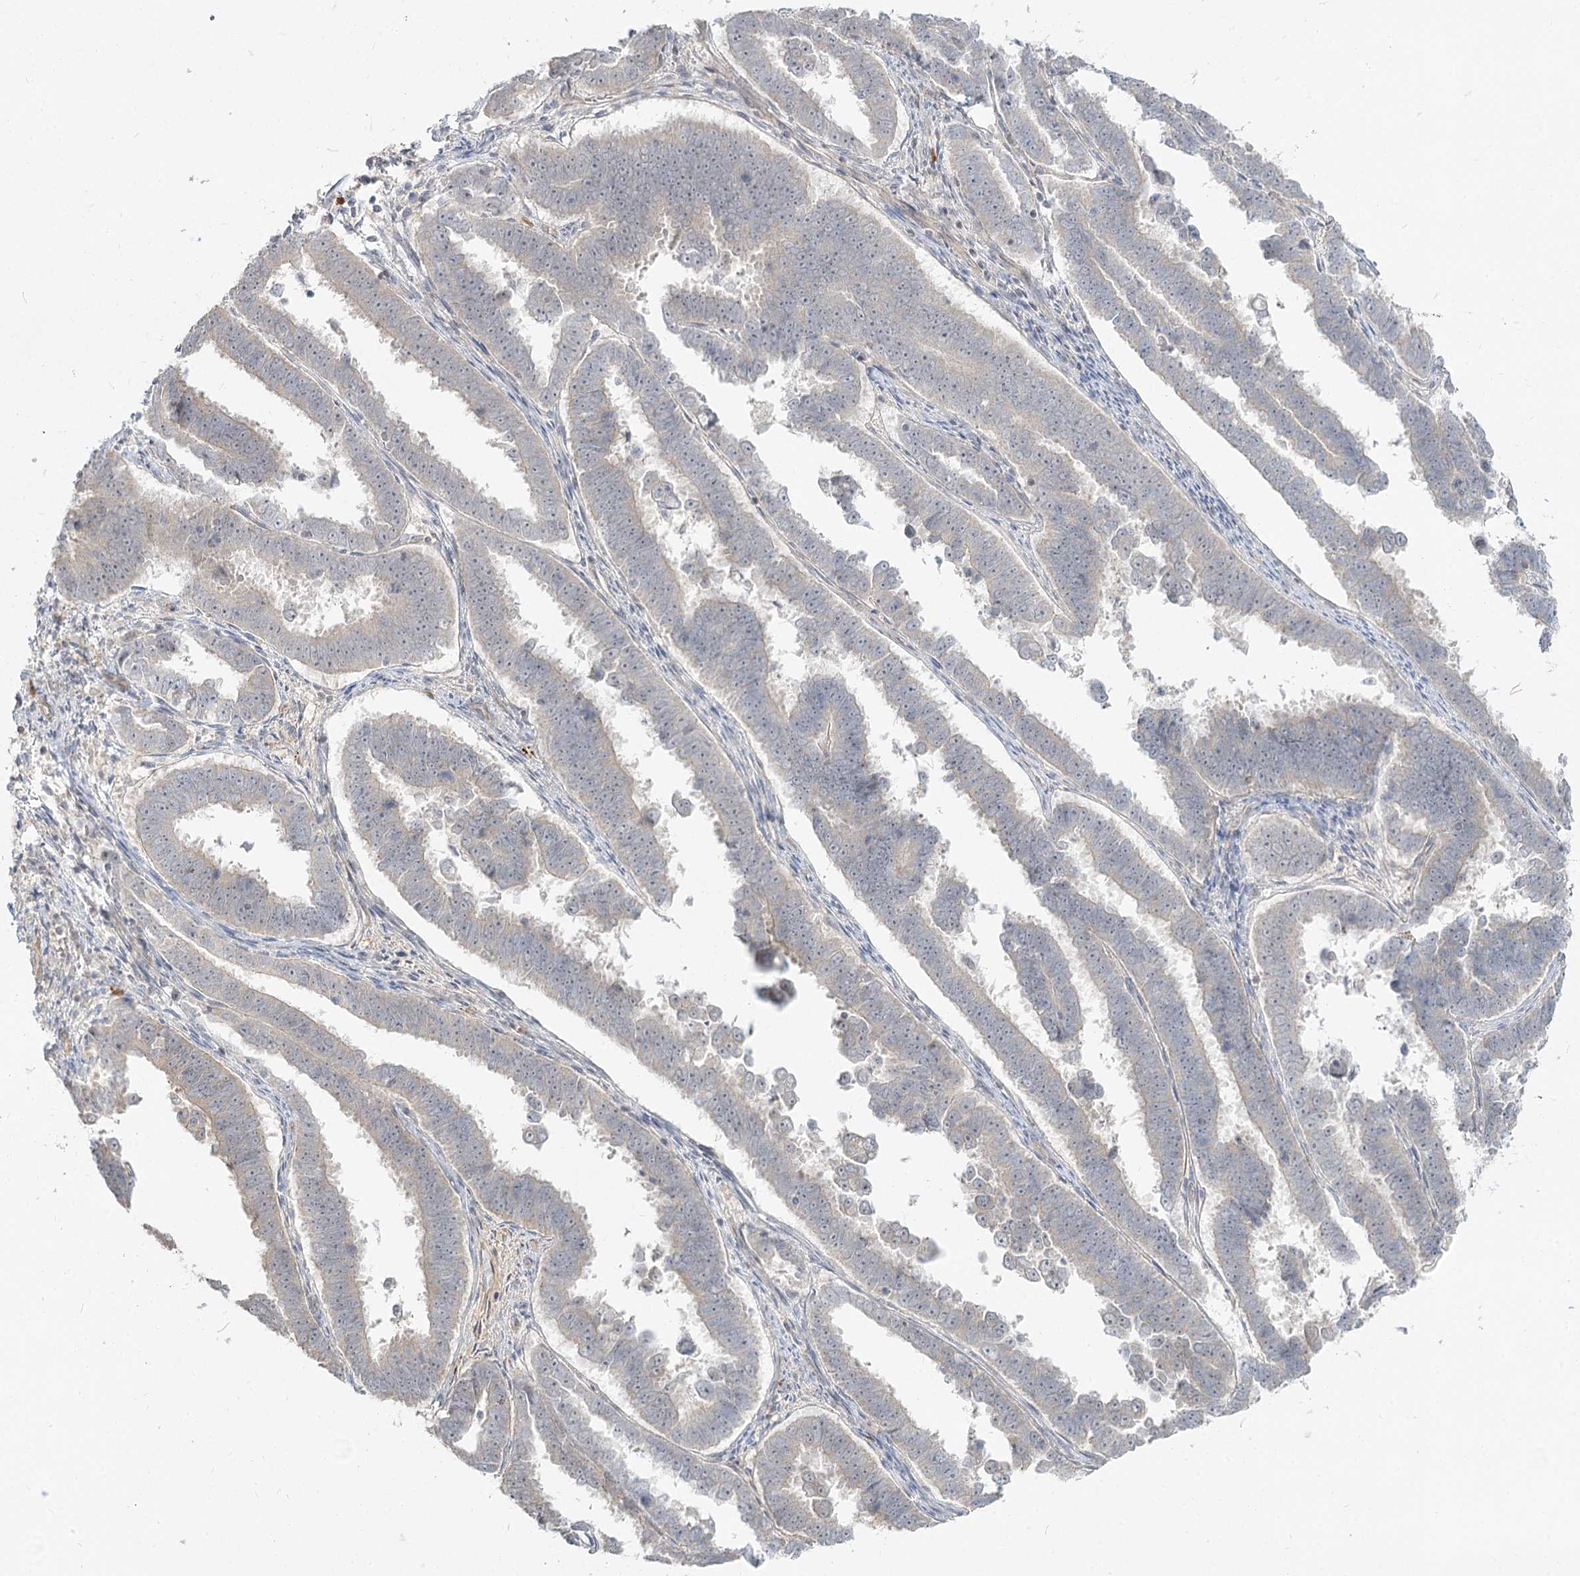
{"staining": {"intensity": "negative", "quantity": "none", "location": "none"}, "tissue": "endometrial cancer", "cell_type": "Tumor cells", "image_type": "cancer", "snomed": [{"axis": "morphology", "description": "Adenocarcinoma, NOS"}, {"axis": "topography", "description": "Endometrium"}], "caption": "Endometrial adenocarcinoma was stained to show a protein in brown. There is no significant staining in tumor cells. The staining is performed using DAB brown chromogen with nuclei counter-stained in using hematoxylin.", "gene": "GUCY2C", "patient": {"sex": "female", "age": 75}}